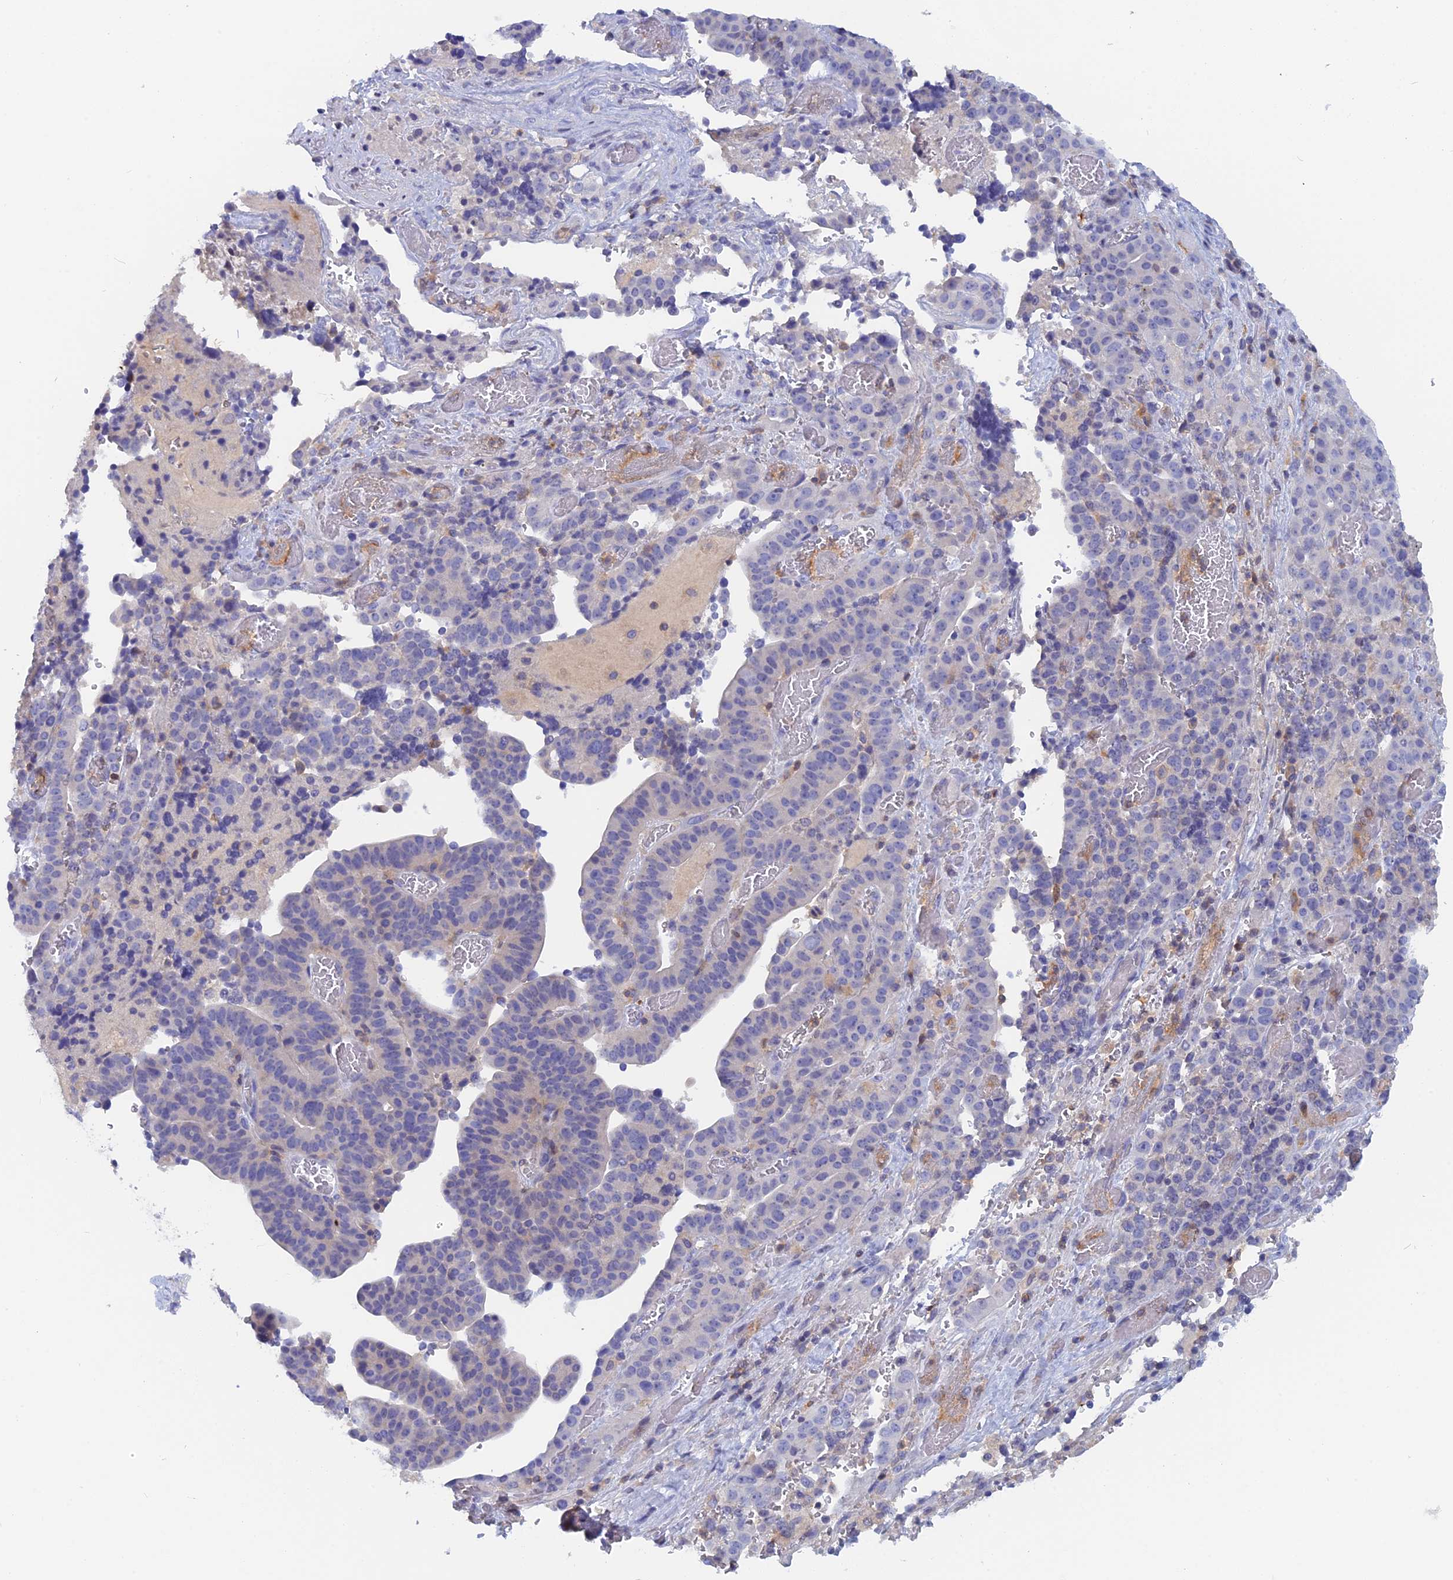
{"staining": {"intensity": "negative", "quantity": "none", "location": "none"}, "tissue": "stomach cancer", "cell_type": "Tumor cells", "image_type": "cancer", "snomed": [{"axis": "morphology", "description": "Adenocarcinoma, NOS"}, {"axis": "topography", "description": "Stomach"}], "caption": "Histopathology image shows no protein expression in tumor cells of adenocarcinoma (stomach) tissue.", "gene": "ACP7", "patient": {"sex": "male", "age": 48}}